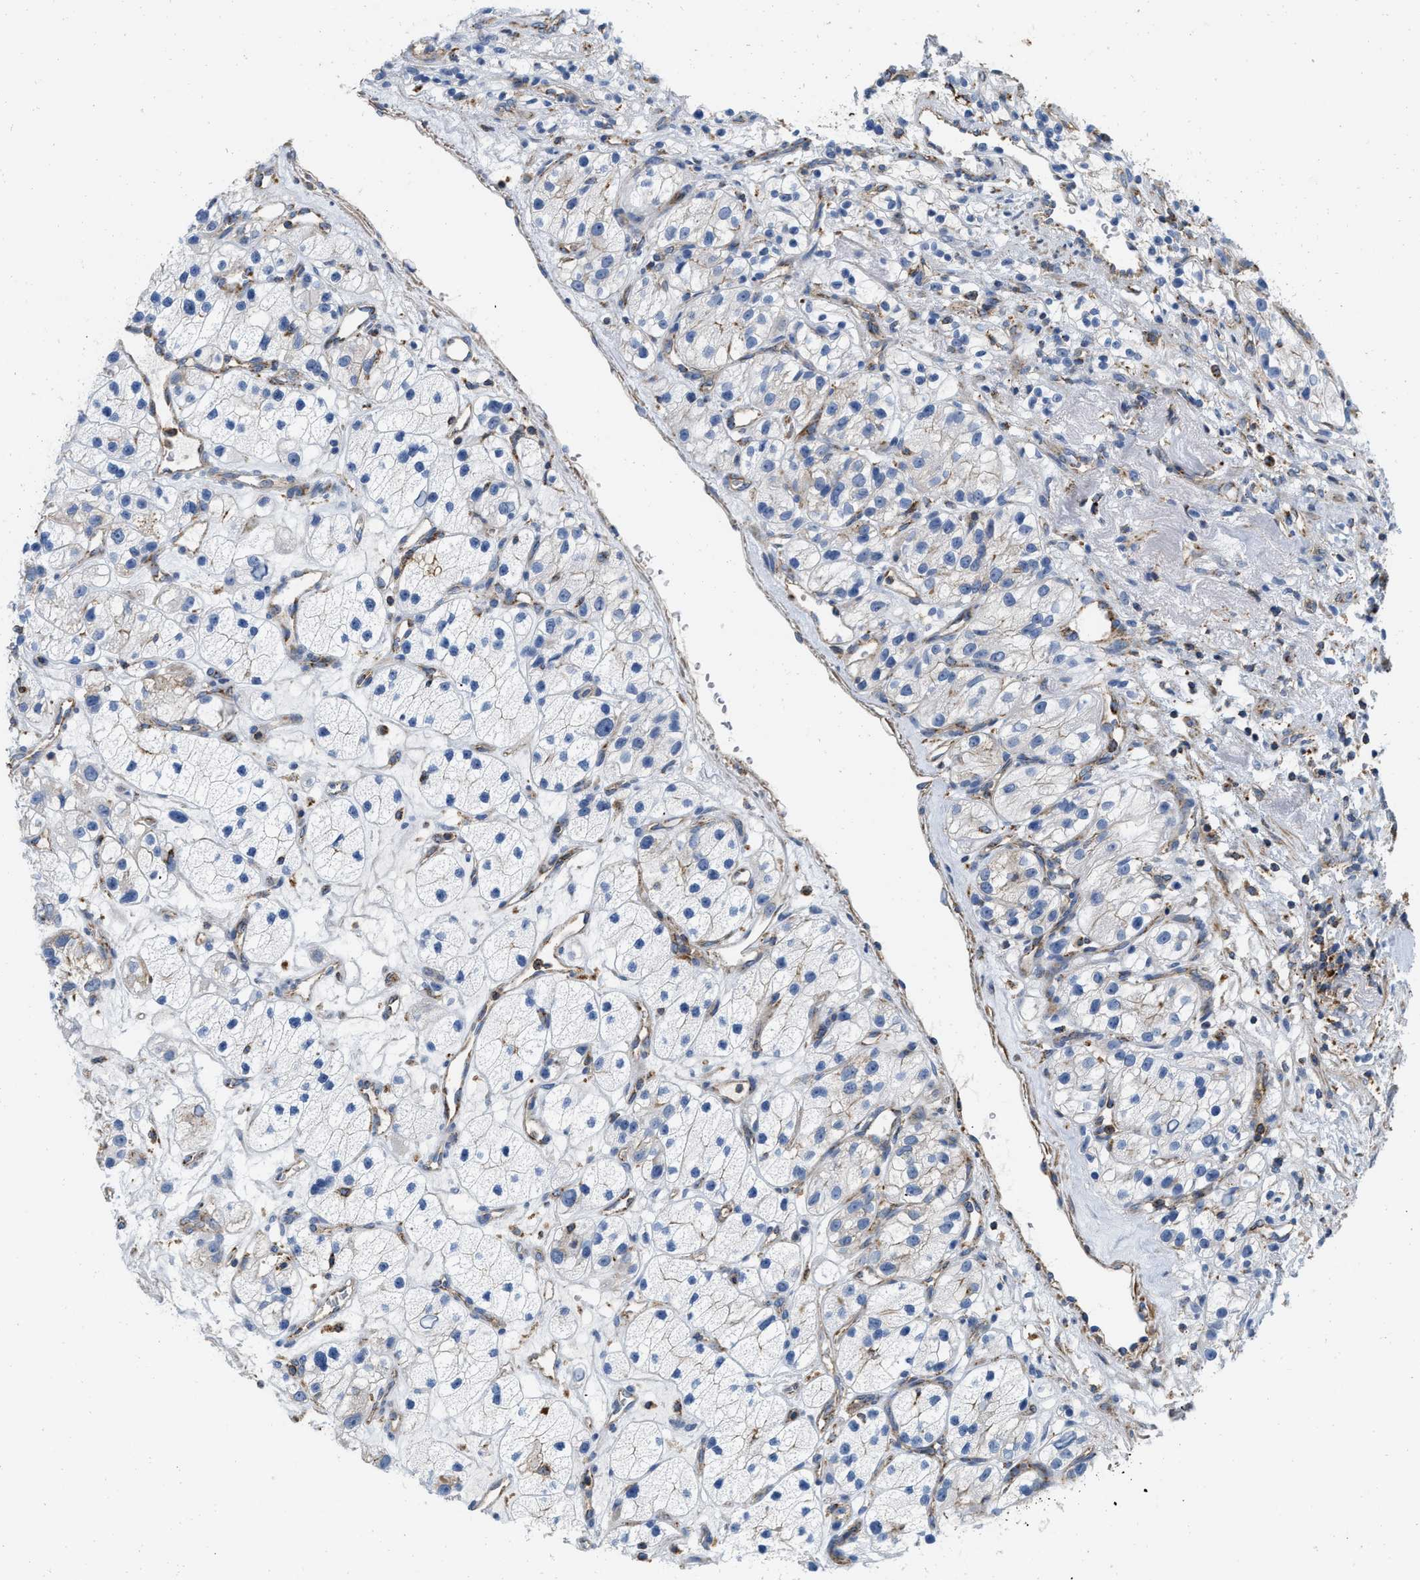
{"staining": {"intensity": "weak", "quantity": "<25%", "location": "cytoplasmic/membranous"}, "tissue": "renal cancer", "cell_type": "Tumor cells", "image_type": "cancer", "snomed": [{"axis": "morphology", "description": "Adenocarcinoma, NOS"}, {"axis": "topography", "description": "Kidney"}], "caption": "Human adenocarcinoma (renal) stained for a protein using immunohistochemistry demonstrates no expression in tumor cells.", "gene": "GRB10", "patient": {"sex": "female", "age": 57}}